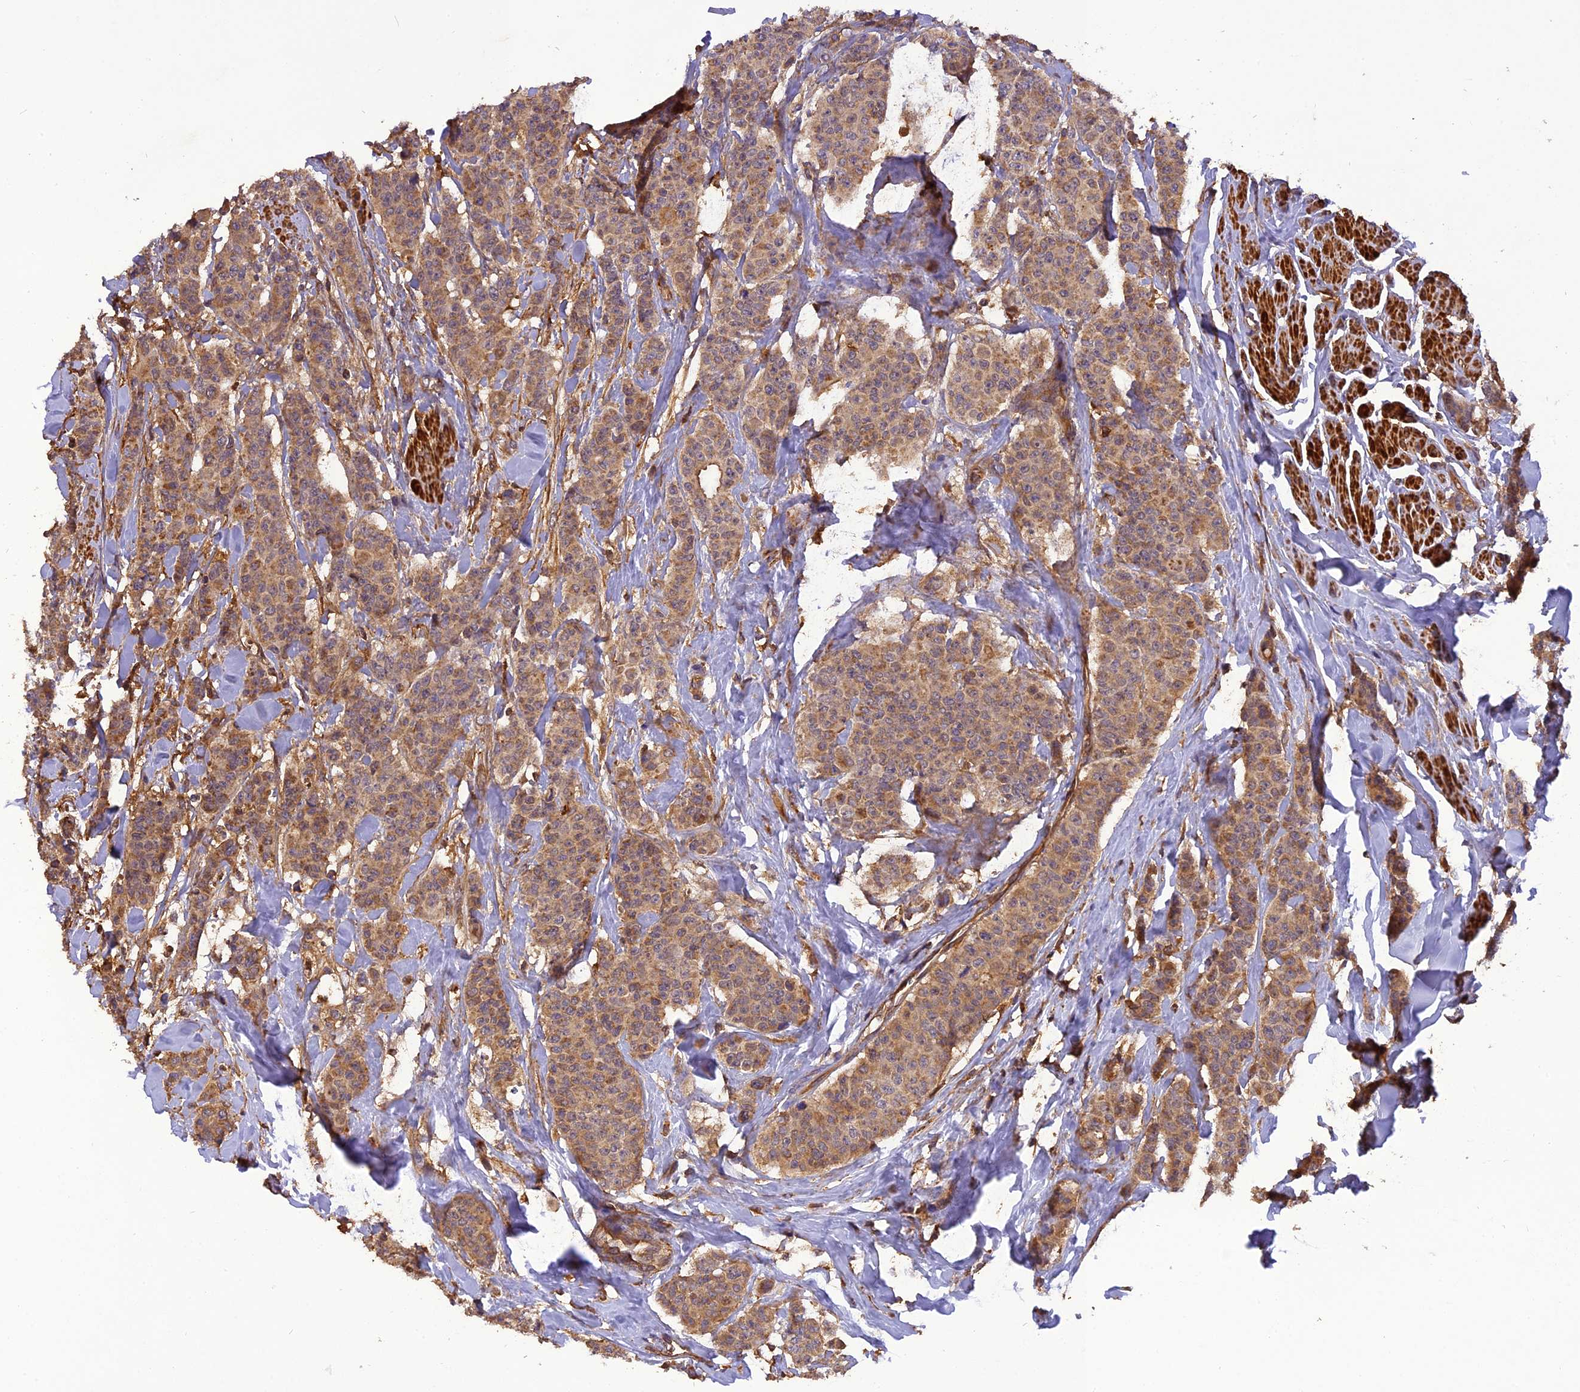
{"staining": {"intensity": "moderate", "quantity": ">75%", "location": "cytoplasmic/membranous"}, "tissue": "breast cancer", "cell_type": "Tumor cells", "image_type": "cancer", "snomed": [{"axis": "morphology", "description": "Duct carcinoma"}, {"axis": "topography", "description": "Breast"}], "caption": "IHC of human breast cancer (invasive ductal carcinoma) demonstrates medium levels of moderate cytoplasmic/membranous positivity in about >75% of tumor cells.", "gene": "STOML1", "patient": {"sex": "female", "age": 40}}